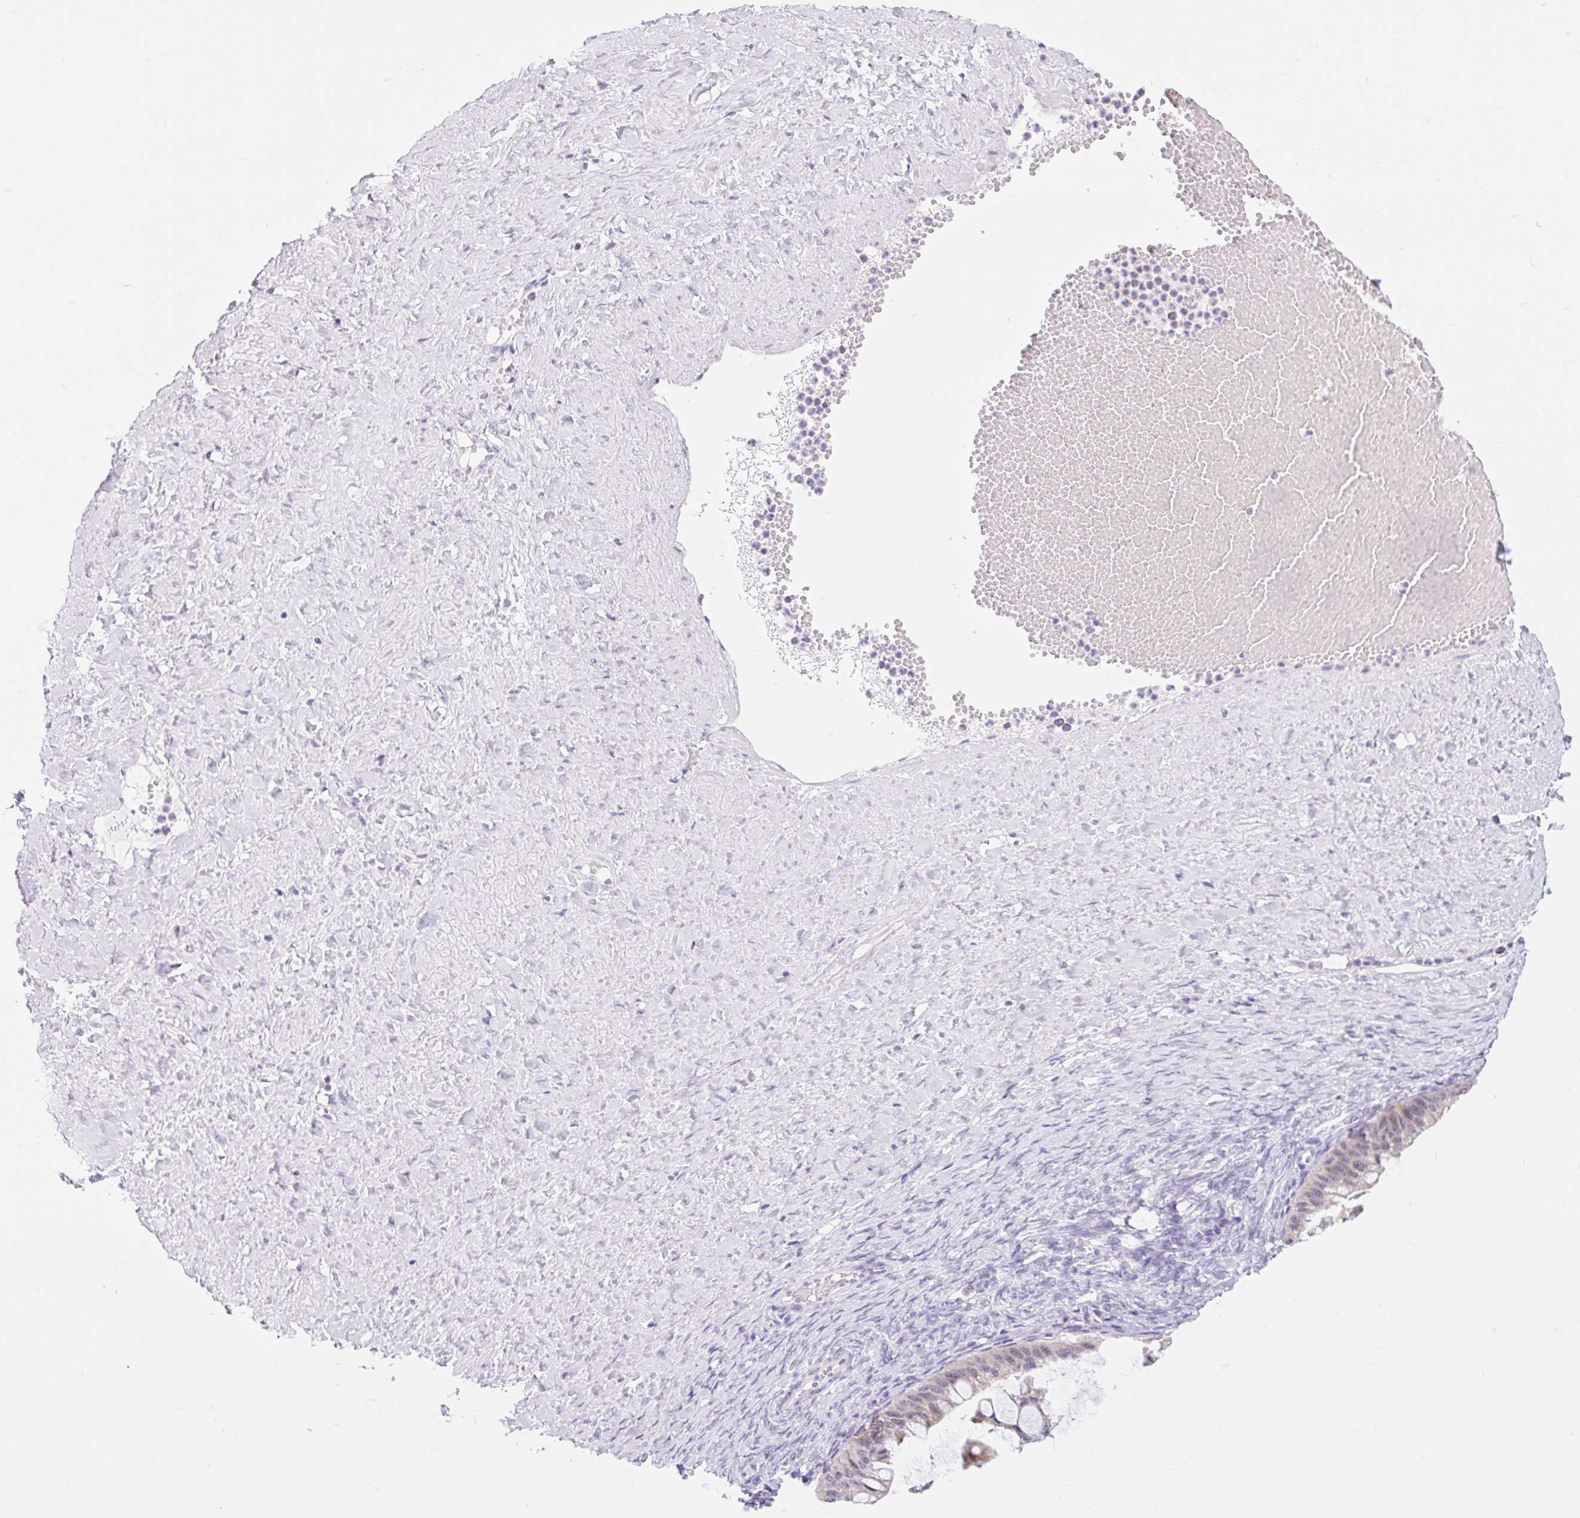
{"staining": {"intensity": "weak", "quantity": "25%-75%", "location": "nuclear"}, "tissue": "ovarian cancer", "cell_type": "Tumor cells", "image_type": "cancer", "snomed": [{"axis": "morphology", "description": "Cystadenocarcinoma, mucinous, NOS"}, {"axis": "topography", "description": "Ovary"}], "caption": "IHC staining of ovarian mucinous cystadenocarcinoma, which shows low levels of weak nuclear expression in about 25%-75% of tumor cells indicating weak nuclear protein staining. The staining was performed using DAB (brown) for protein detection and nuclei were counterstained in hematoxylin (blue).", "gene": "ITPK1", "patient": {"sex": "female", "age": 73}}